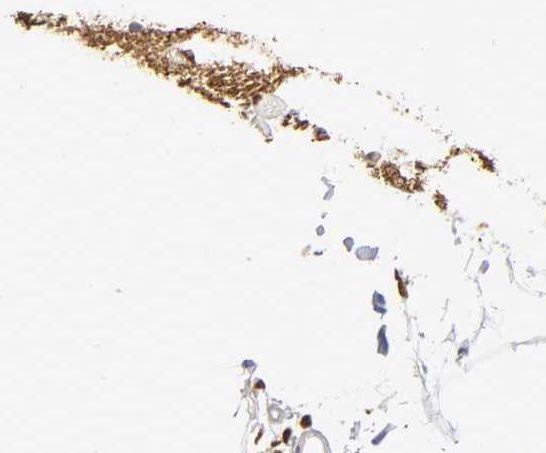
{"staining": {"intensity": "strong", "quantity": ">75%", "location": "nuclear"}, "tissue": "adipose tissue", "cell_type": "Adipocytes", "image_type": "normal", "snomed": [{"axis": "morphology", "description": "Normal tissue, NOS"}, {"axis": "morphology", "description": "Duct carcinoma"}, {"axis": "topography", "description": "Breast"}, {"axis": "topography", "description": "Adipose tissue"}], "caption": "High-magnification brightfield microscopy of benign adipose tissue stained with DAB (brown) and counterstained with hematoxylin (blue). adipocytes exhibit strong nuclear staining is present in about>75% of cells.", "gene": "NR3C1", "patient": {"sex": "female", "age": 37}}